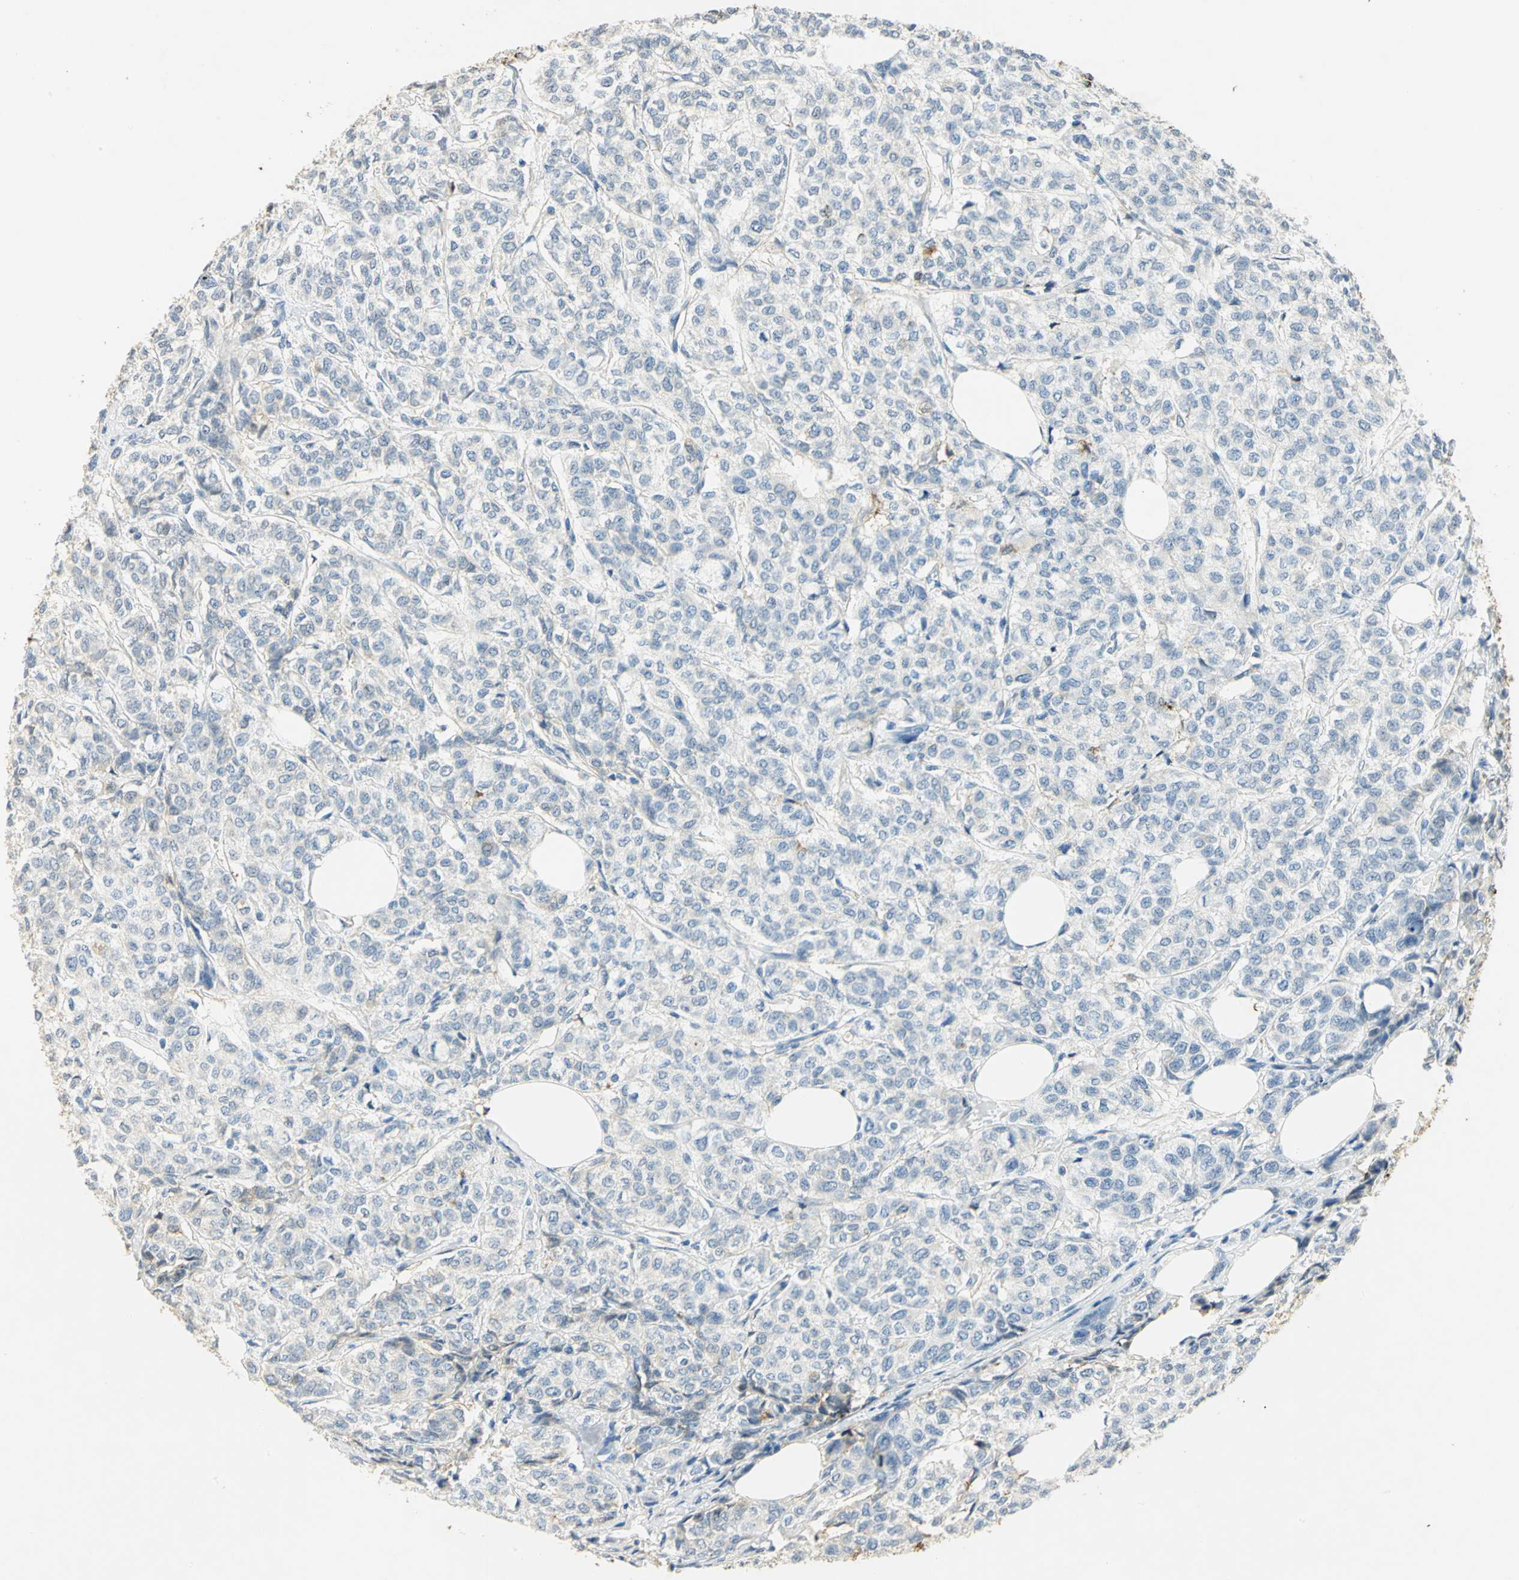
{"staining": {"intensity": "negative", "quantity": "none", "location": "none"}, "tissue": "breast cancer", "cell_type": "Tumor cells", "image_type": "cancer", "snomed": [{"axis": "morphology", "description": "Lobular carcinoma"}, {"axis": "topography", "description": "Breast"}], "caption": "Tumor cells are negative for protein expression in human breast lobular carcinoma. (Immunohistochemistry (ihc), brightfield microscopy, high magnification).", "gene": "ANXA4", "patient": {"sex": "female", "age": 60}}